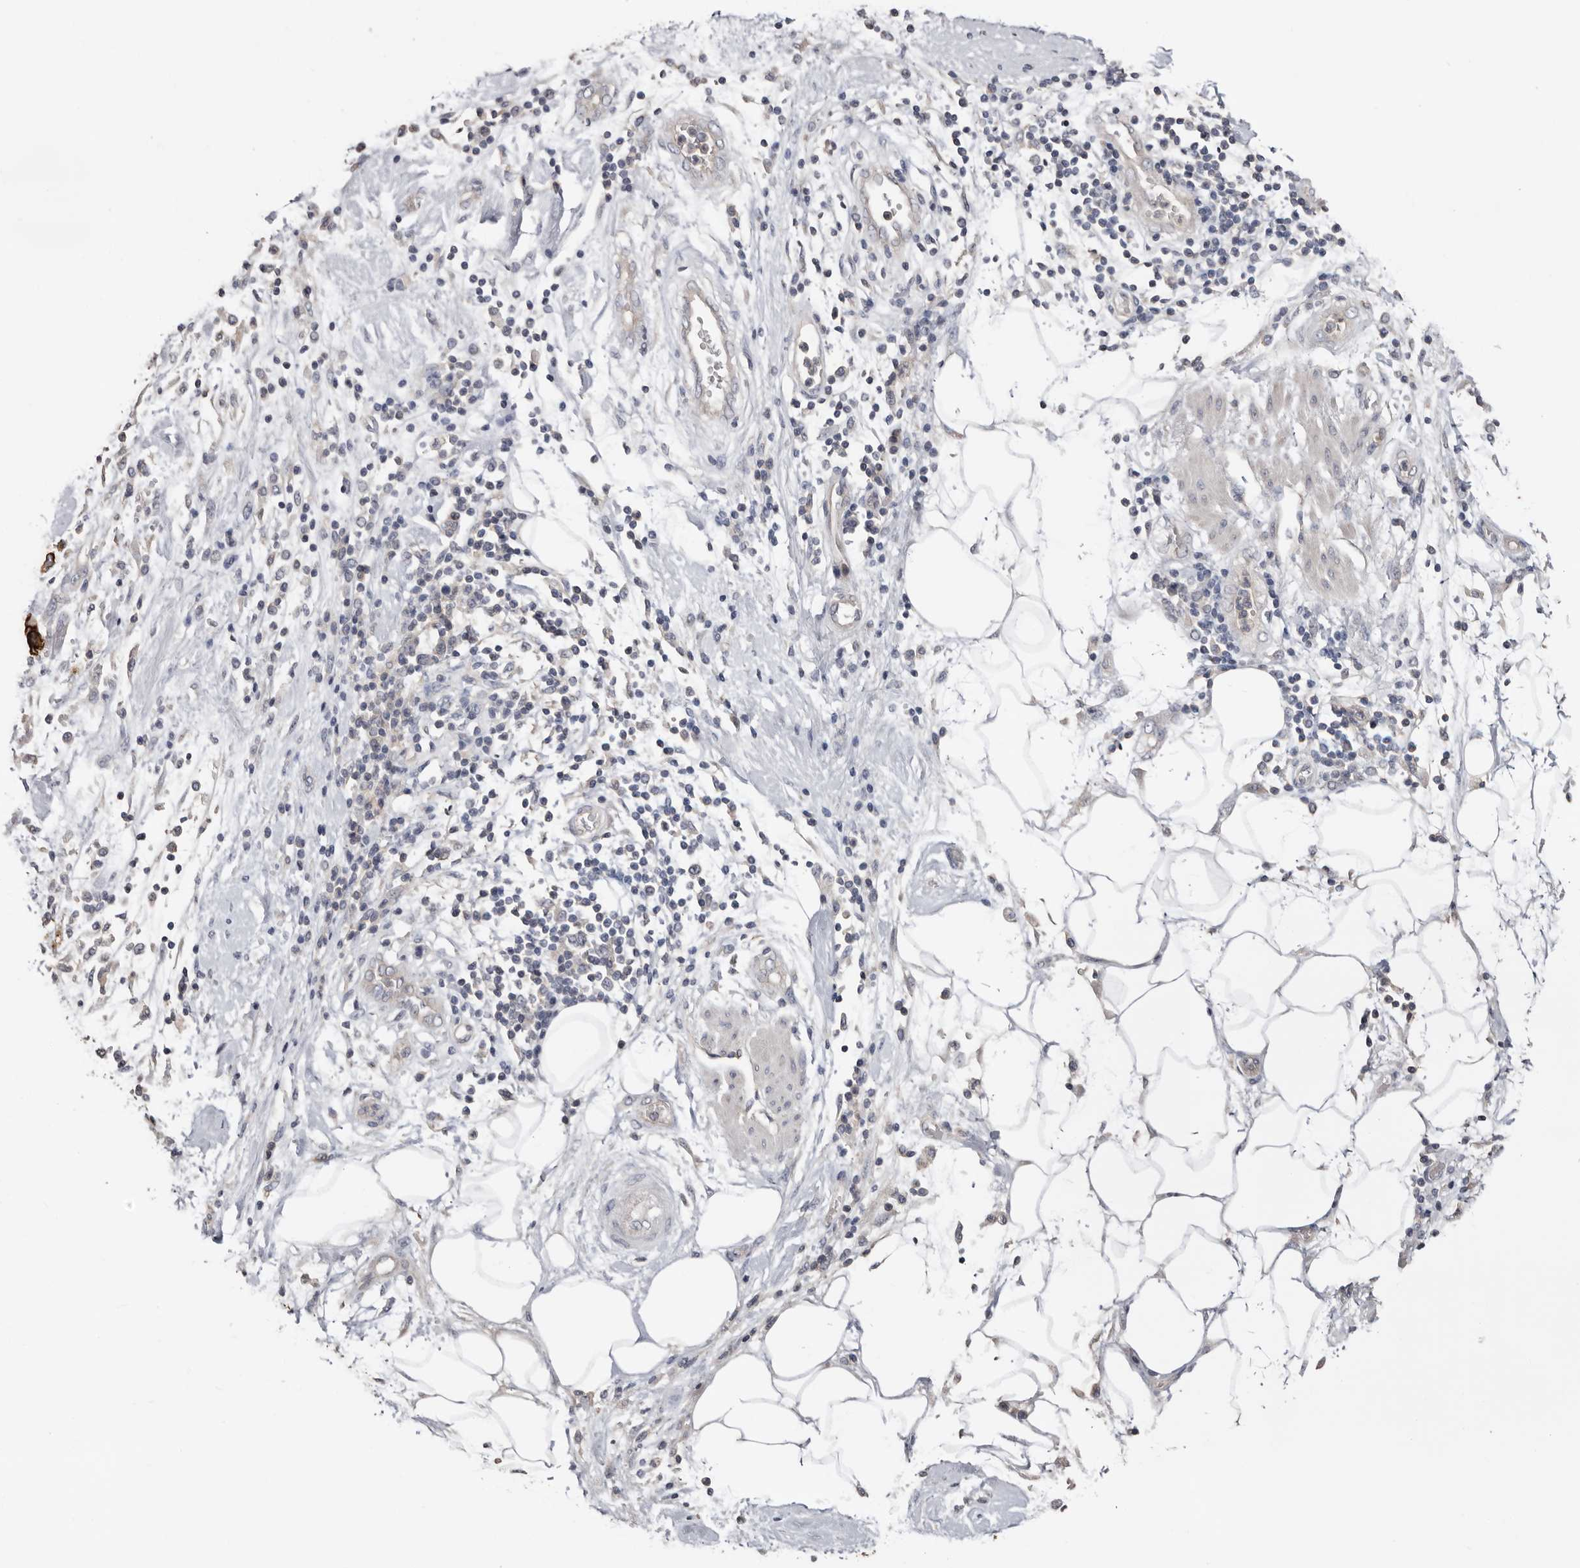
{"staining": {"intensity": "strong", "quantity": "25%-75%", "location": "cytoplasmic/membranous"}, "tissue": "pancreatic cancer", "cell_type": "Tumor cells", "image_type": "cancer", "snomed": [{"axis": "morphology", "description": "Normal tissue, NOS"}, {"axis": "morphology", "description": "Adenocarcinoma, NOS"}, {"axis": "topography", "description": "Pancreas"}], "caption": "Protein analysis of pancreatic adenocarcinoma tissue shows strong cytoplasmic/membranous positivity in about 25%-75% of tumor cells.", "gene": "S100A14", "patient": {"sex": "female", "age": 71}}